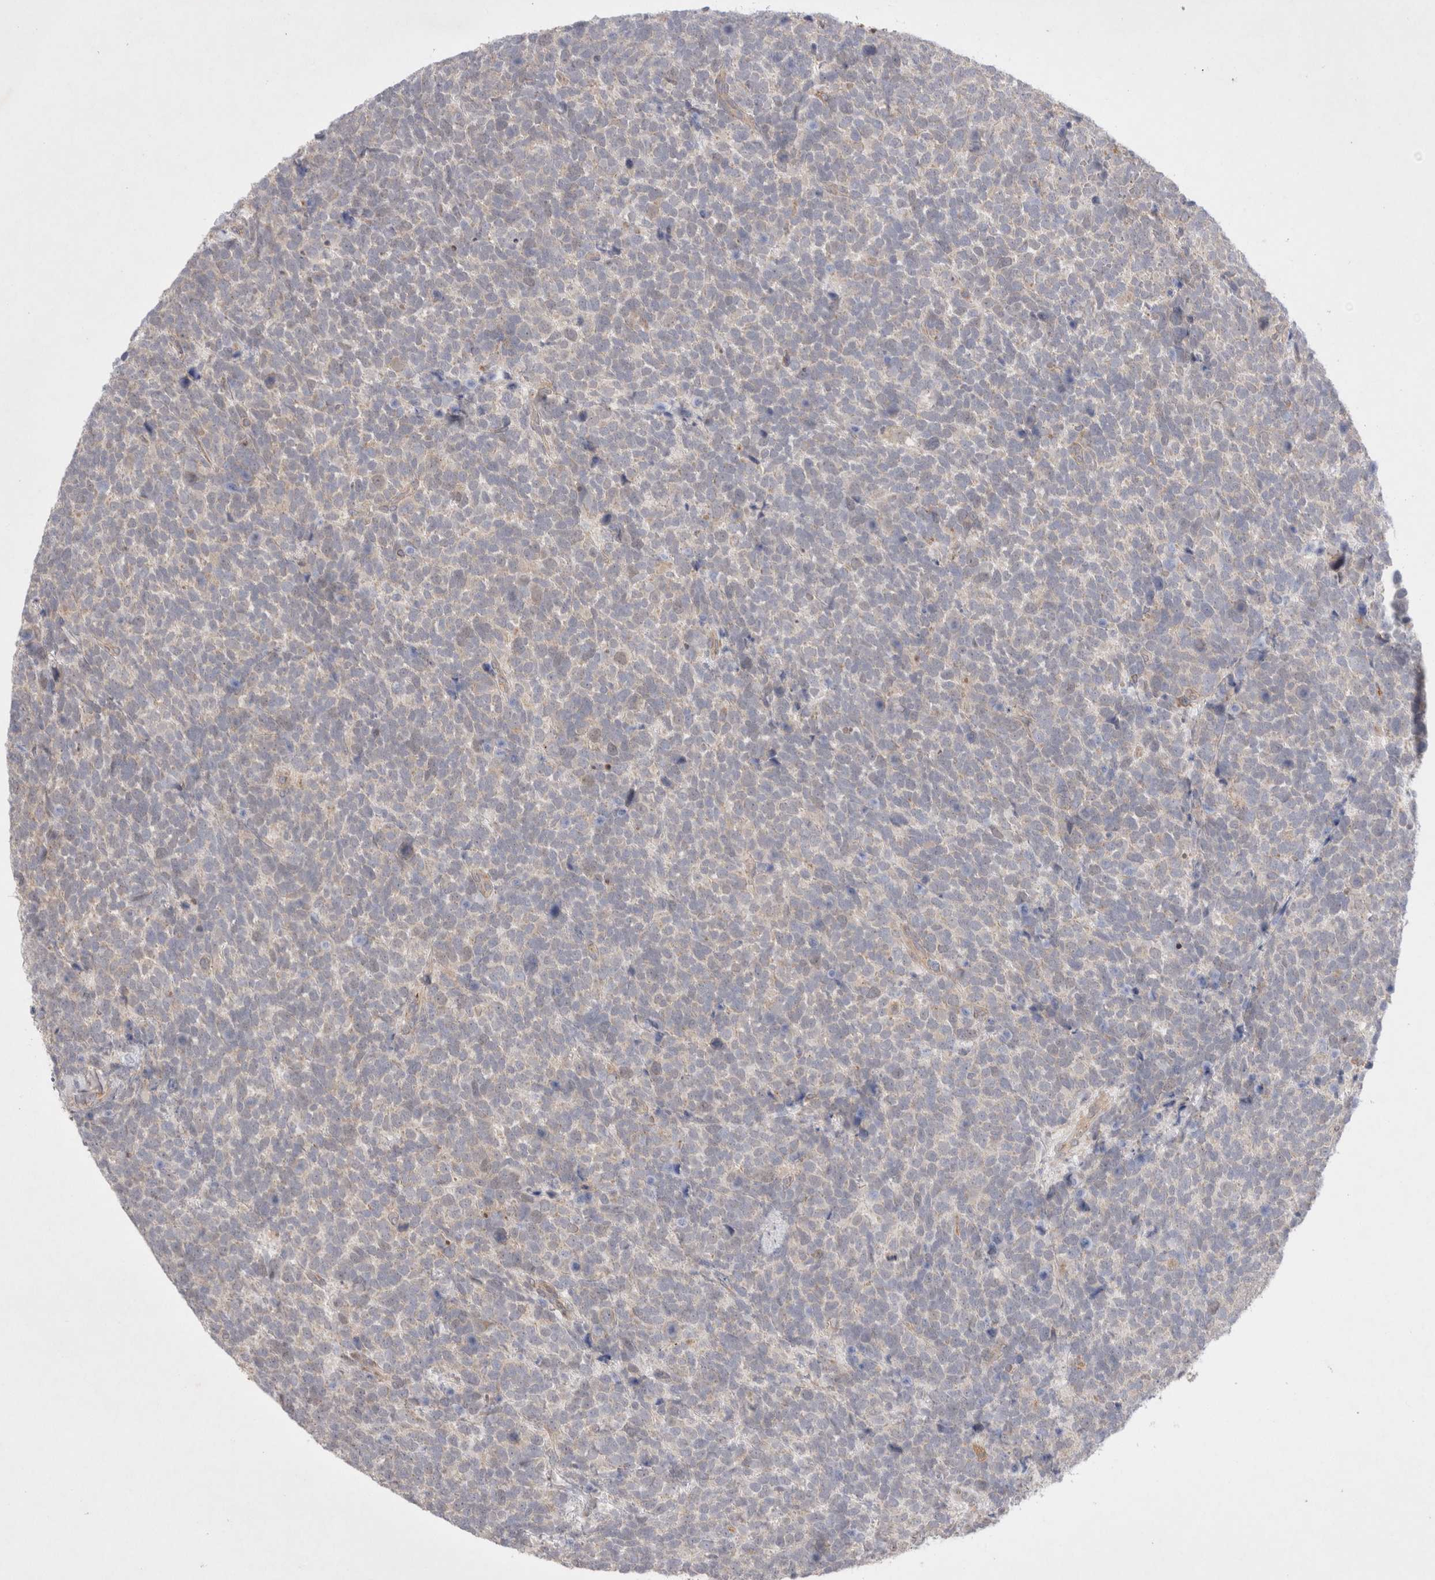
{"staining": {"intensity": "negative", "quantity": "none", "location": "none"}, "tissue": "urothelial cancer", "cell_type": "Tumor cells", "image_type": "cancer", "snomed": [{"axis": "morphology", "description": "Urothelial carcinoma, High grade"}, {"axis": "topography", "description": "Urinary bladder"}], "caption": "The photomicrograph displays no staining of tumor cells in urothelial cancer.", "gene": "NPC1", "patient": {"sex": "female", "age": 82}}